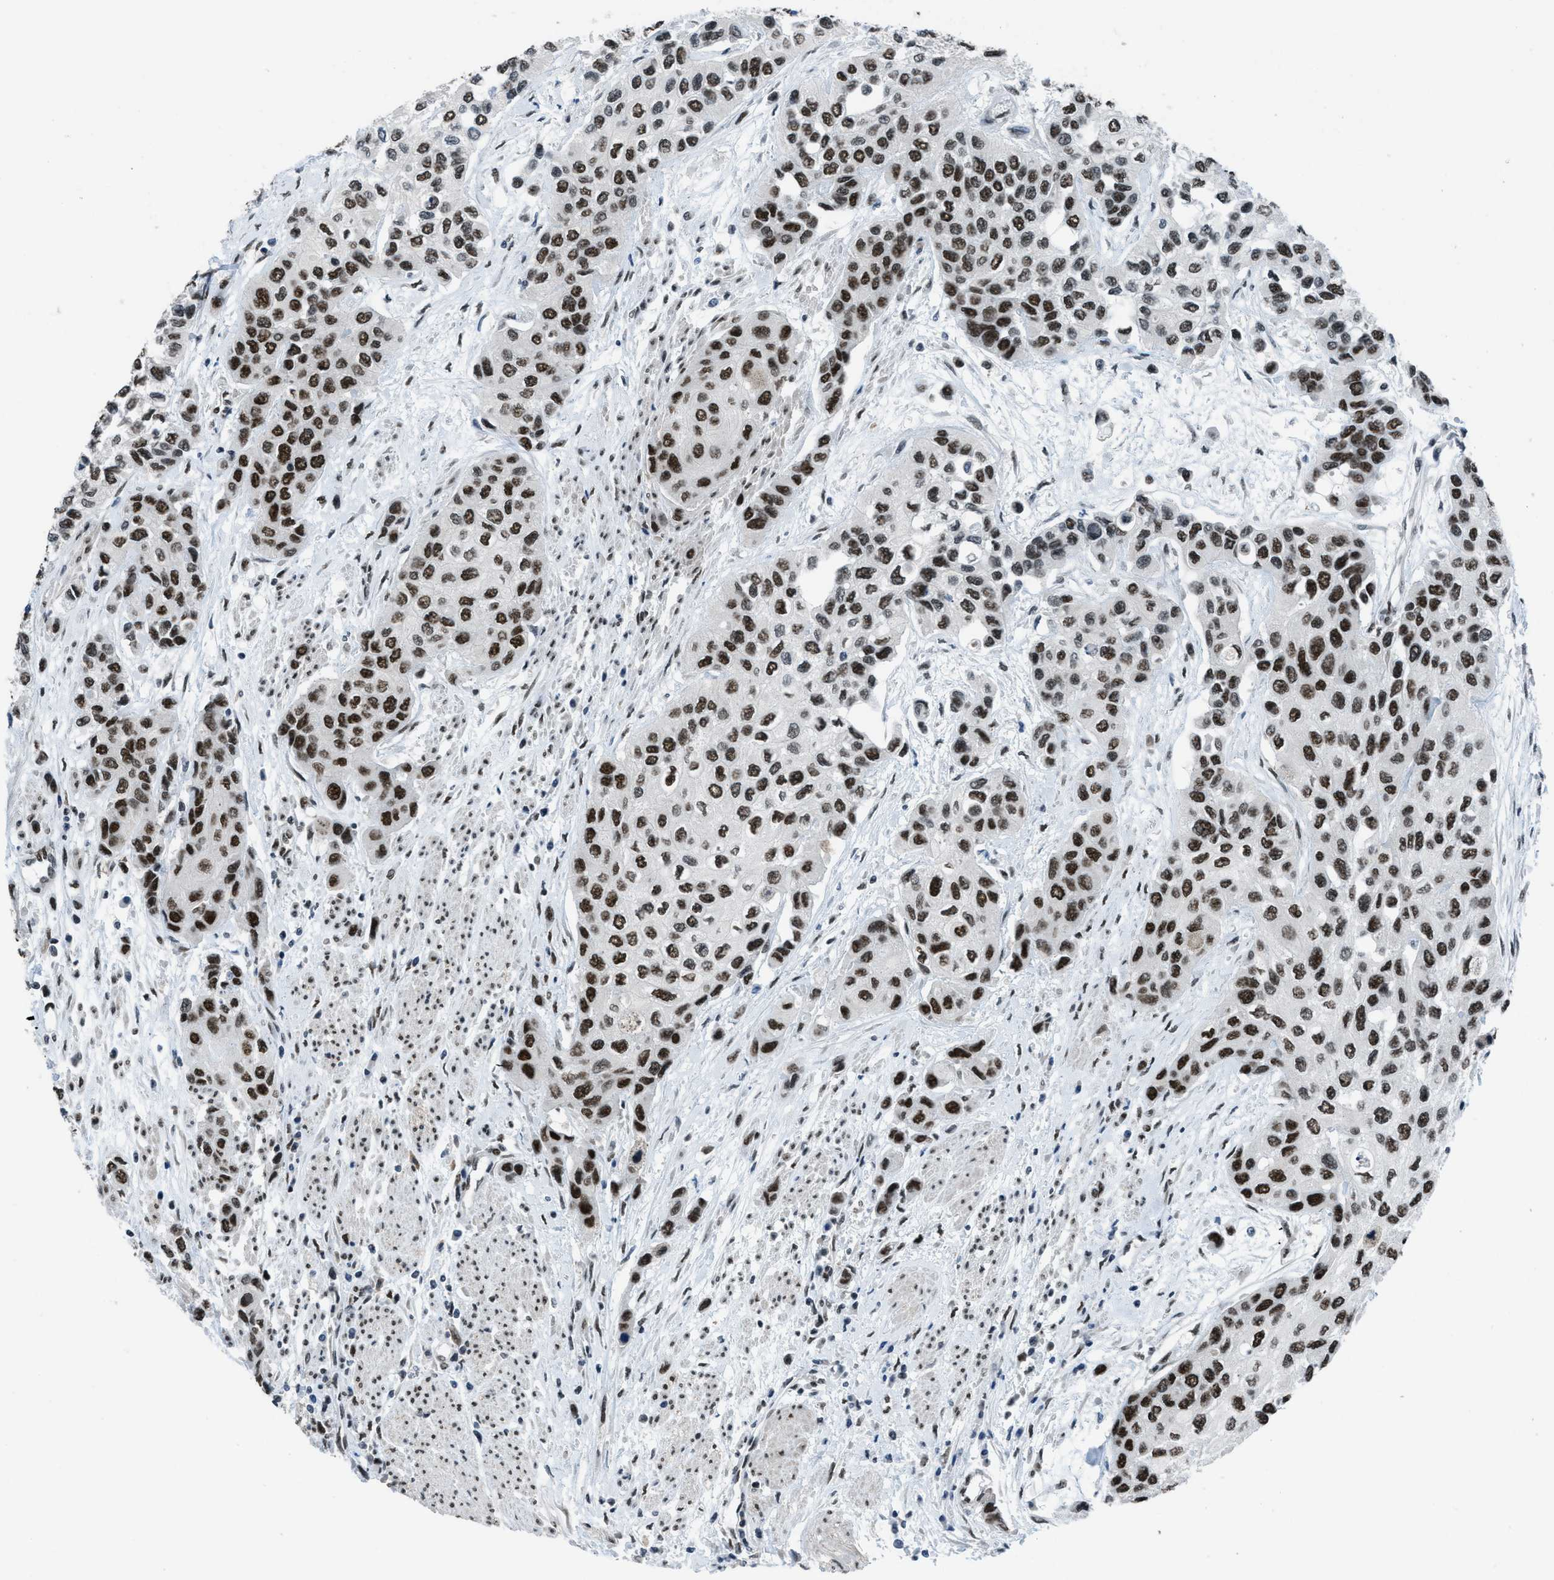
{"staining": {"intensity": "strong", "quantity": ">75%", "location": "nuclear"}, "tissue": "urothelial cancer", "cell_type": "Tumor cells", "image_type": "cancer", "snomed": [{"axis": "morphology", "description": "Urothelial carcinoma, High grade"}, {"axis": "topography", "description": "Urinary bladder"}], "caption": "Tumor cells exhibit strong nuclear expression in about >75% of cells in high-grade urothelial carcinoma.", "gene": "GATAD2B", "patient": {"sex": "female", "age": 56}}